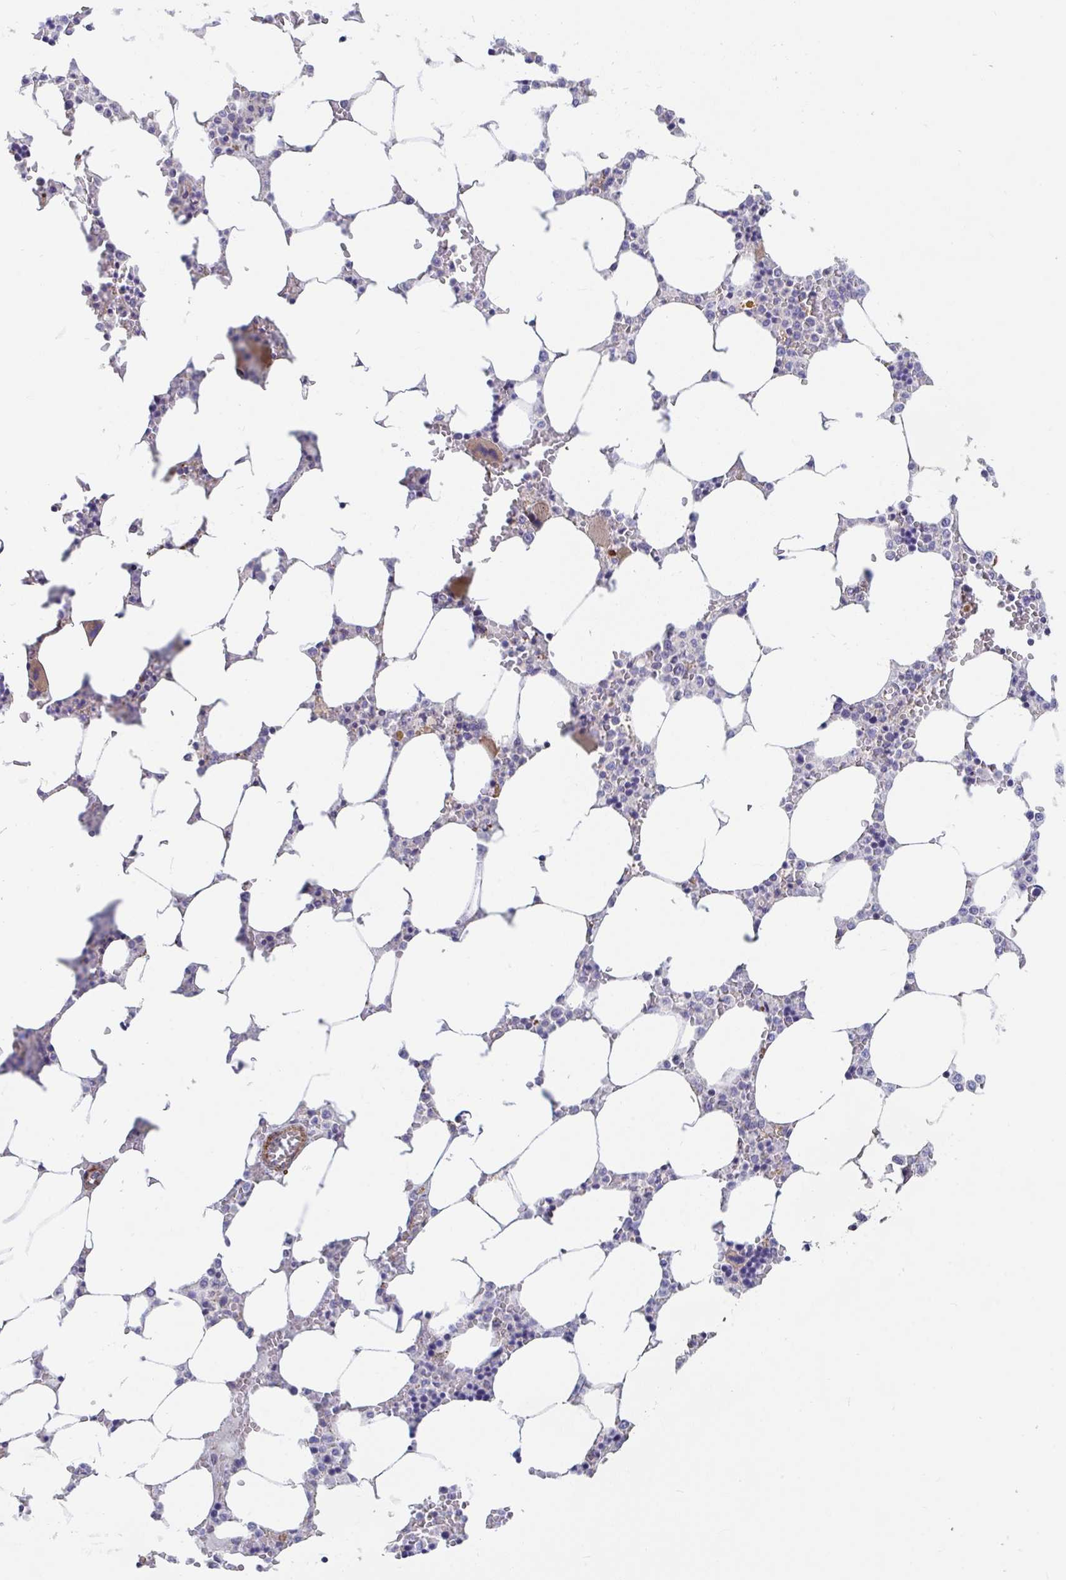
{"staining": {"intensity": "negative", "quantity": "none", "location": "none"}, "tissue": "bone marrow", "cell_type": "Hematopoietic cells", "image_type": "normal", "snomed": [{"axis": "morphology", "description": "Normal tissue, NOS"}, {"axis": "topography", "description": "Bone marrow"}], "caption": "The histopathology image shows no staining of hematopoietic cells in unremarkable bone marrow. (Stains: DAB (3,3'-diaminobenzidine) immunohistochemistry (IHC) with hematoxylin counter stain, Microscopy: brightfield microscopy at high magnification).", "gene": "FAM156A", "patient": {"sex": "male", "age": 64}}